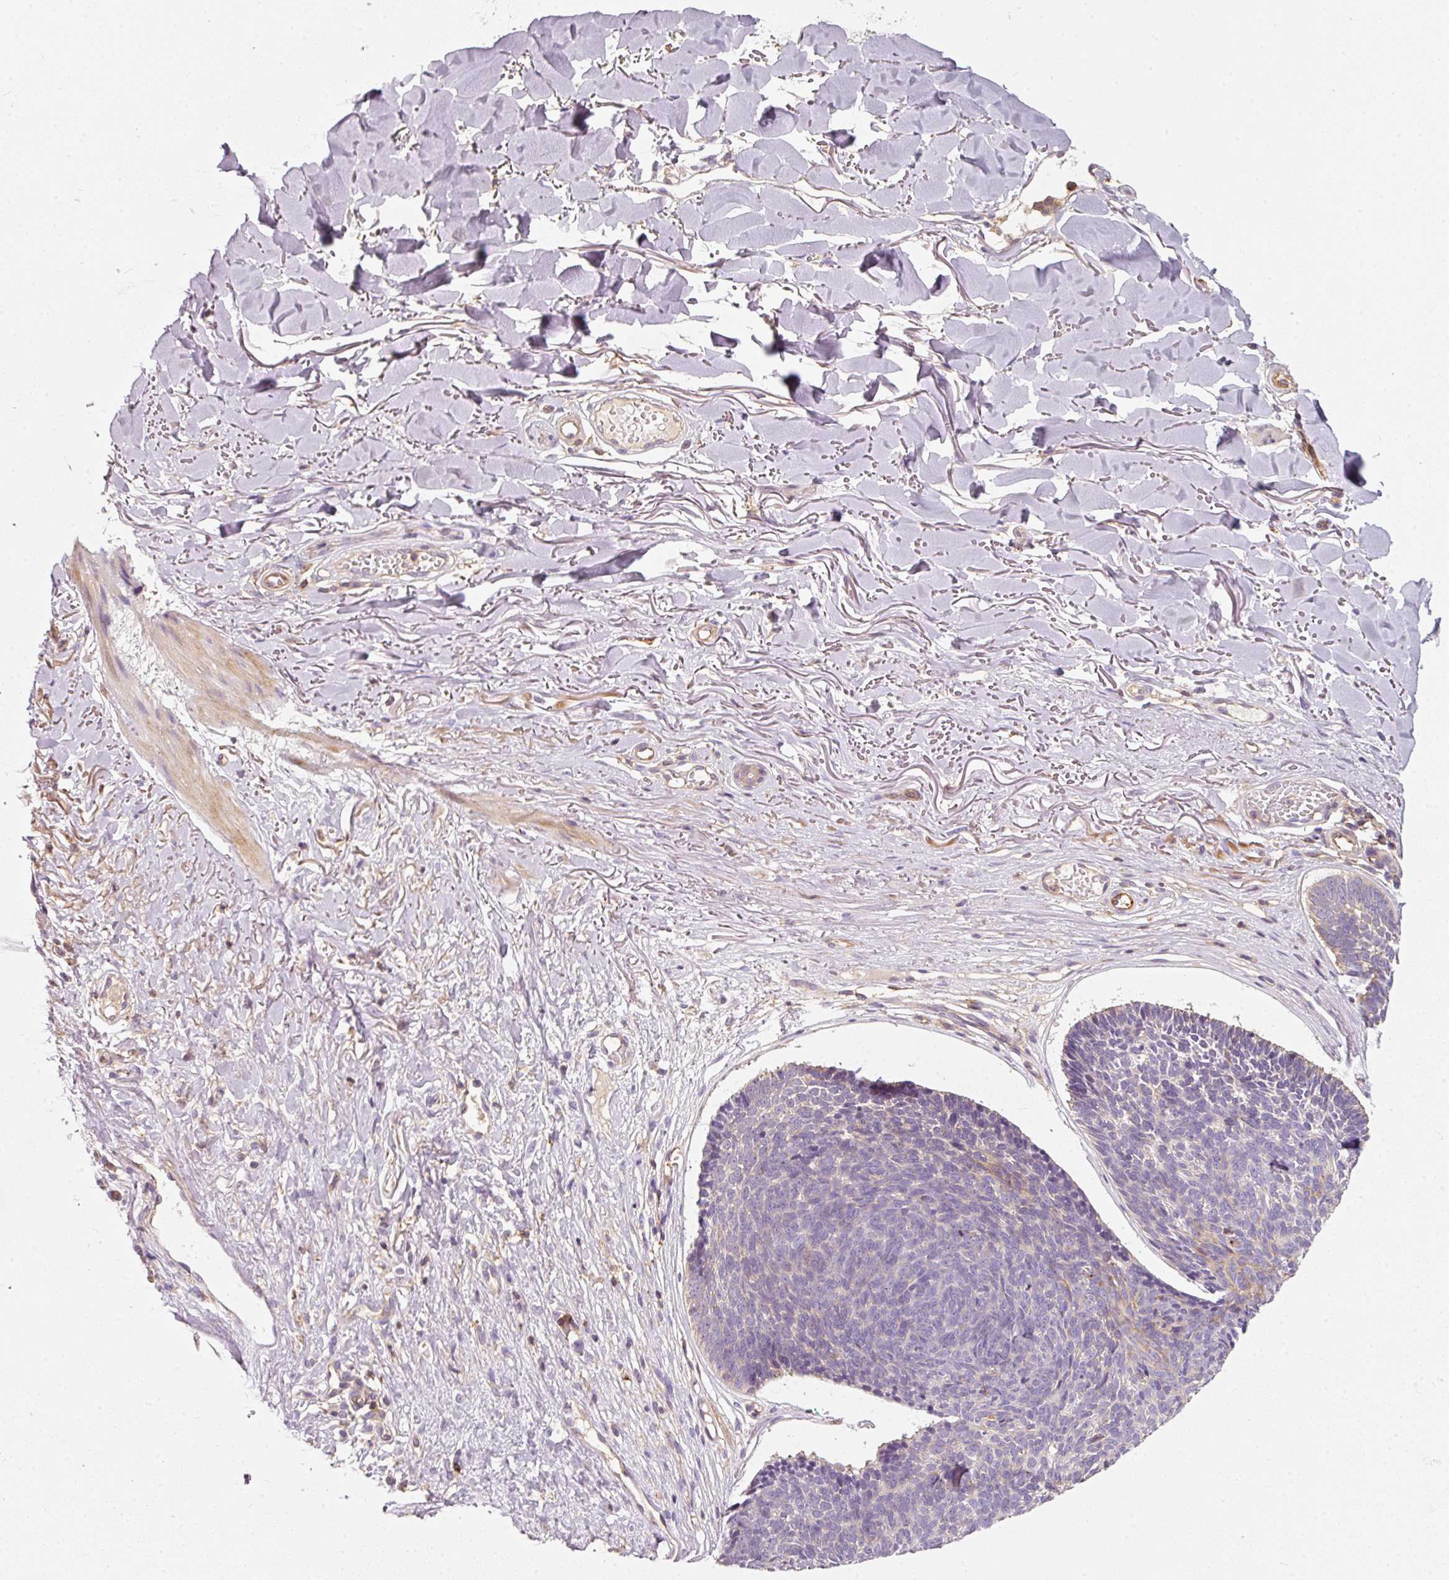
{"staining": {"intensity": "negative", "quantity": "none", "location": "none"}, "tissue": "skin cancer", "cell_type": "Tumor cells", "image_type": "cancer", "snomed": [{"axis": "morphology", "description": "Basal cell carcinoma"}, {"axis": "topography", "description": "Skin"}, {"axis": "topography", "description": "Skin of neck"}, {"axis": "topography", "description": "Skin of shoulder"}, {"axis": "topography", "description": "Skin of back"}], "caption": "Immunohistochemical staining of human skin cancer (basal cell carcinoma) reveals no significant positivity in tumor cells.", "gene": "IQGAP2", "patient": {"sex": "male", "age": 80}}